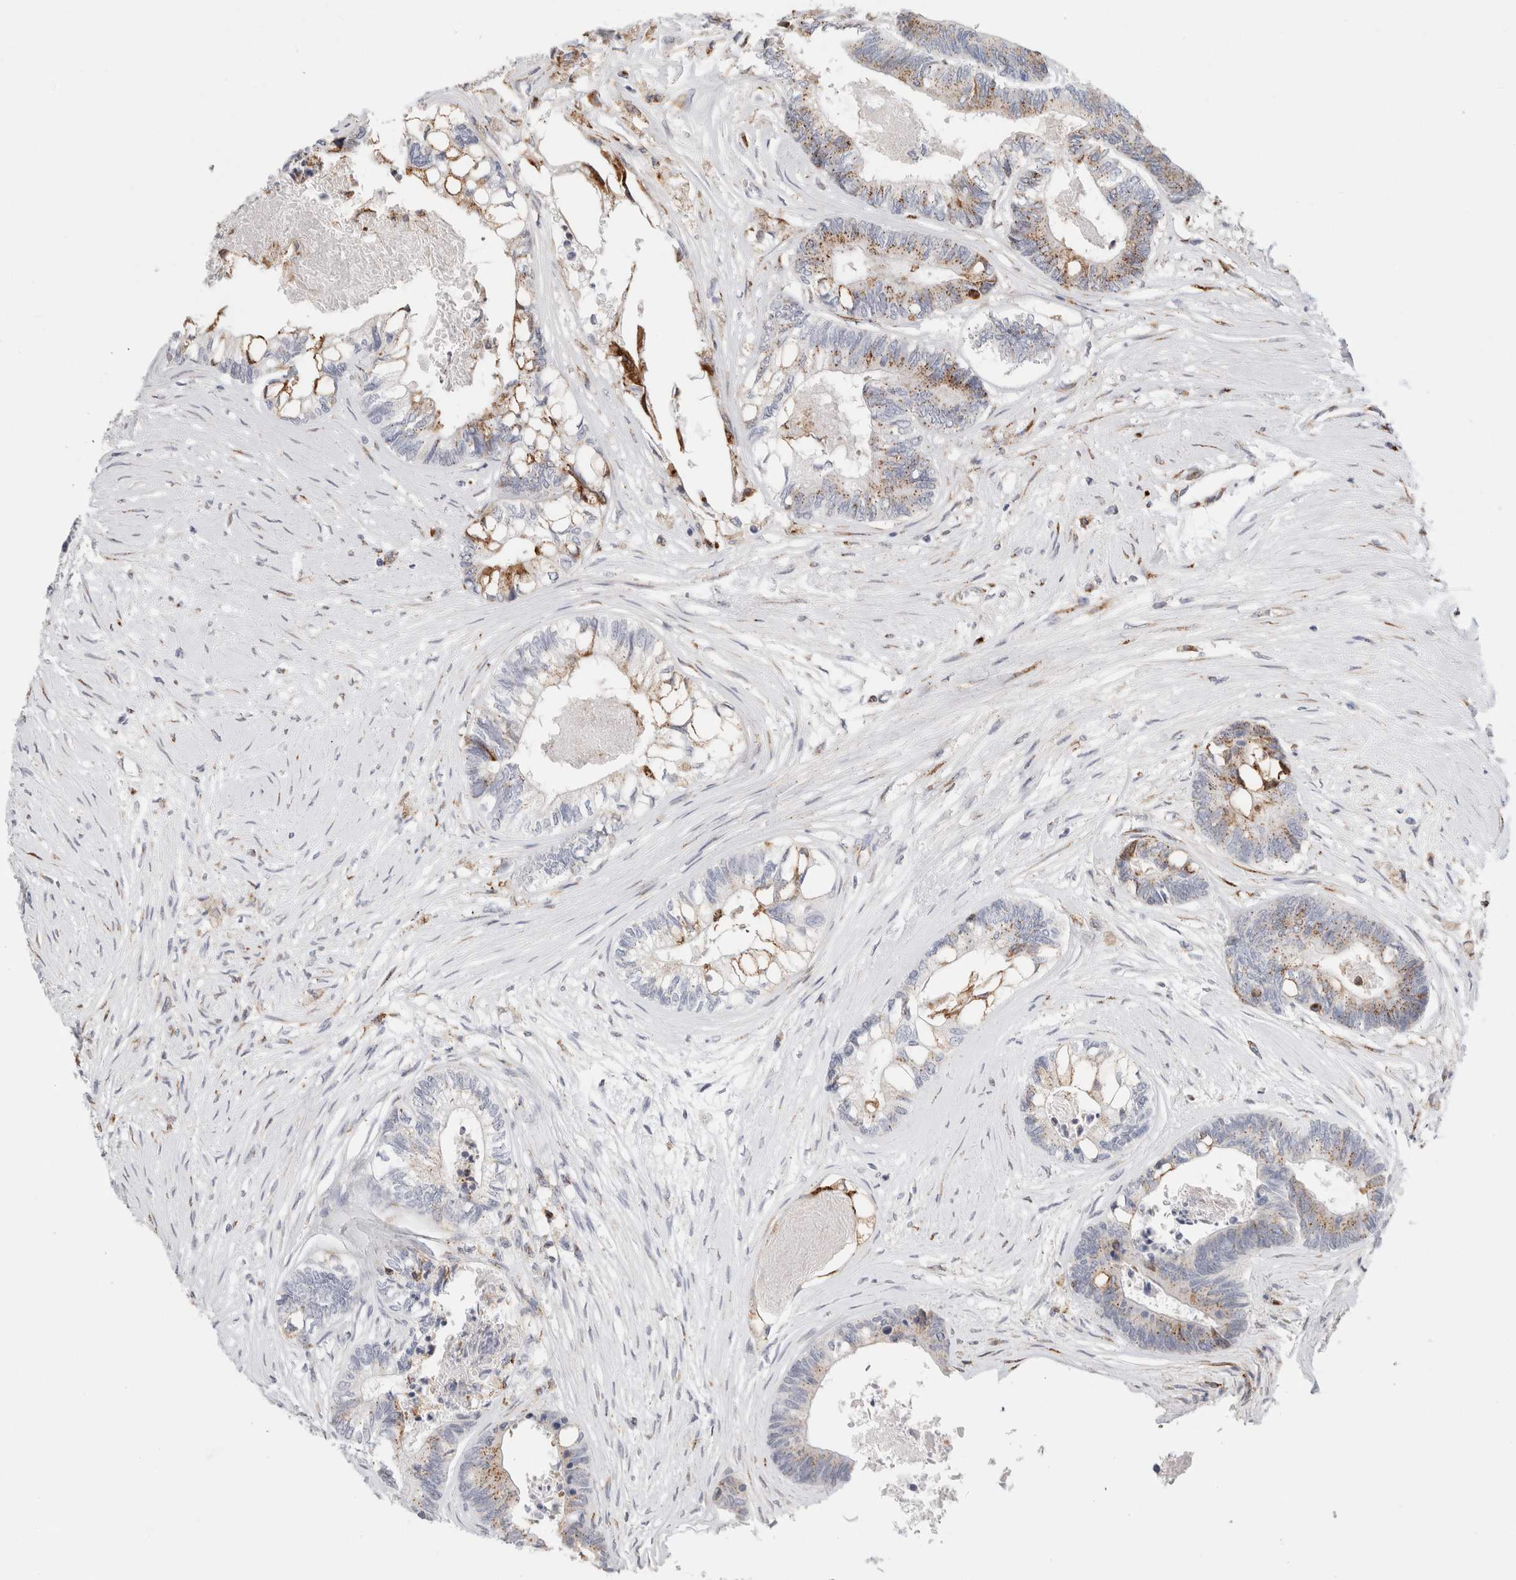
{"staining": {"intensity": "moderate", "quantity": "25%-75%", "location": "cytoplasmic/membranous"}, "tissue": "colorectal cancer", "cell_type": "Tumor cells", "image_type": "cancer", "snomed": [{"axis": "morphology", "description": "Adenocarcinoma, NOS"}, {"axis": "topography", "description": "Rectum"}], "caption": "DAB immunohistochemical staining of human colorectal cancer (adenocarcinoma) demonstrates moderate cytoplasmic/membranous protein expression in about 25%-75% of tumor cells. The protein of interest is stained brown, and the nuclei are stained in blue (DAB (3,3'-diaminobenzidine) IHC with brightfield microscopy, high magnification).", "gene": "MCFD2", "patient": {"sex": "male", "age": 63}}